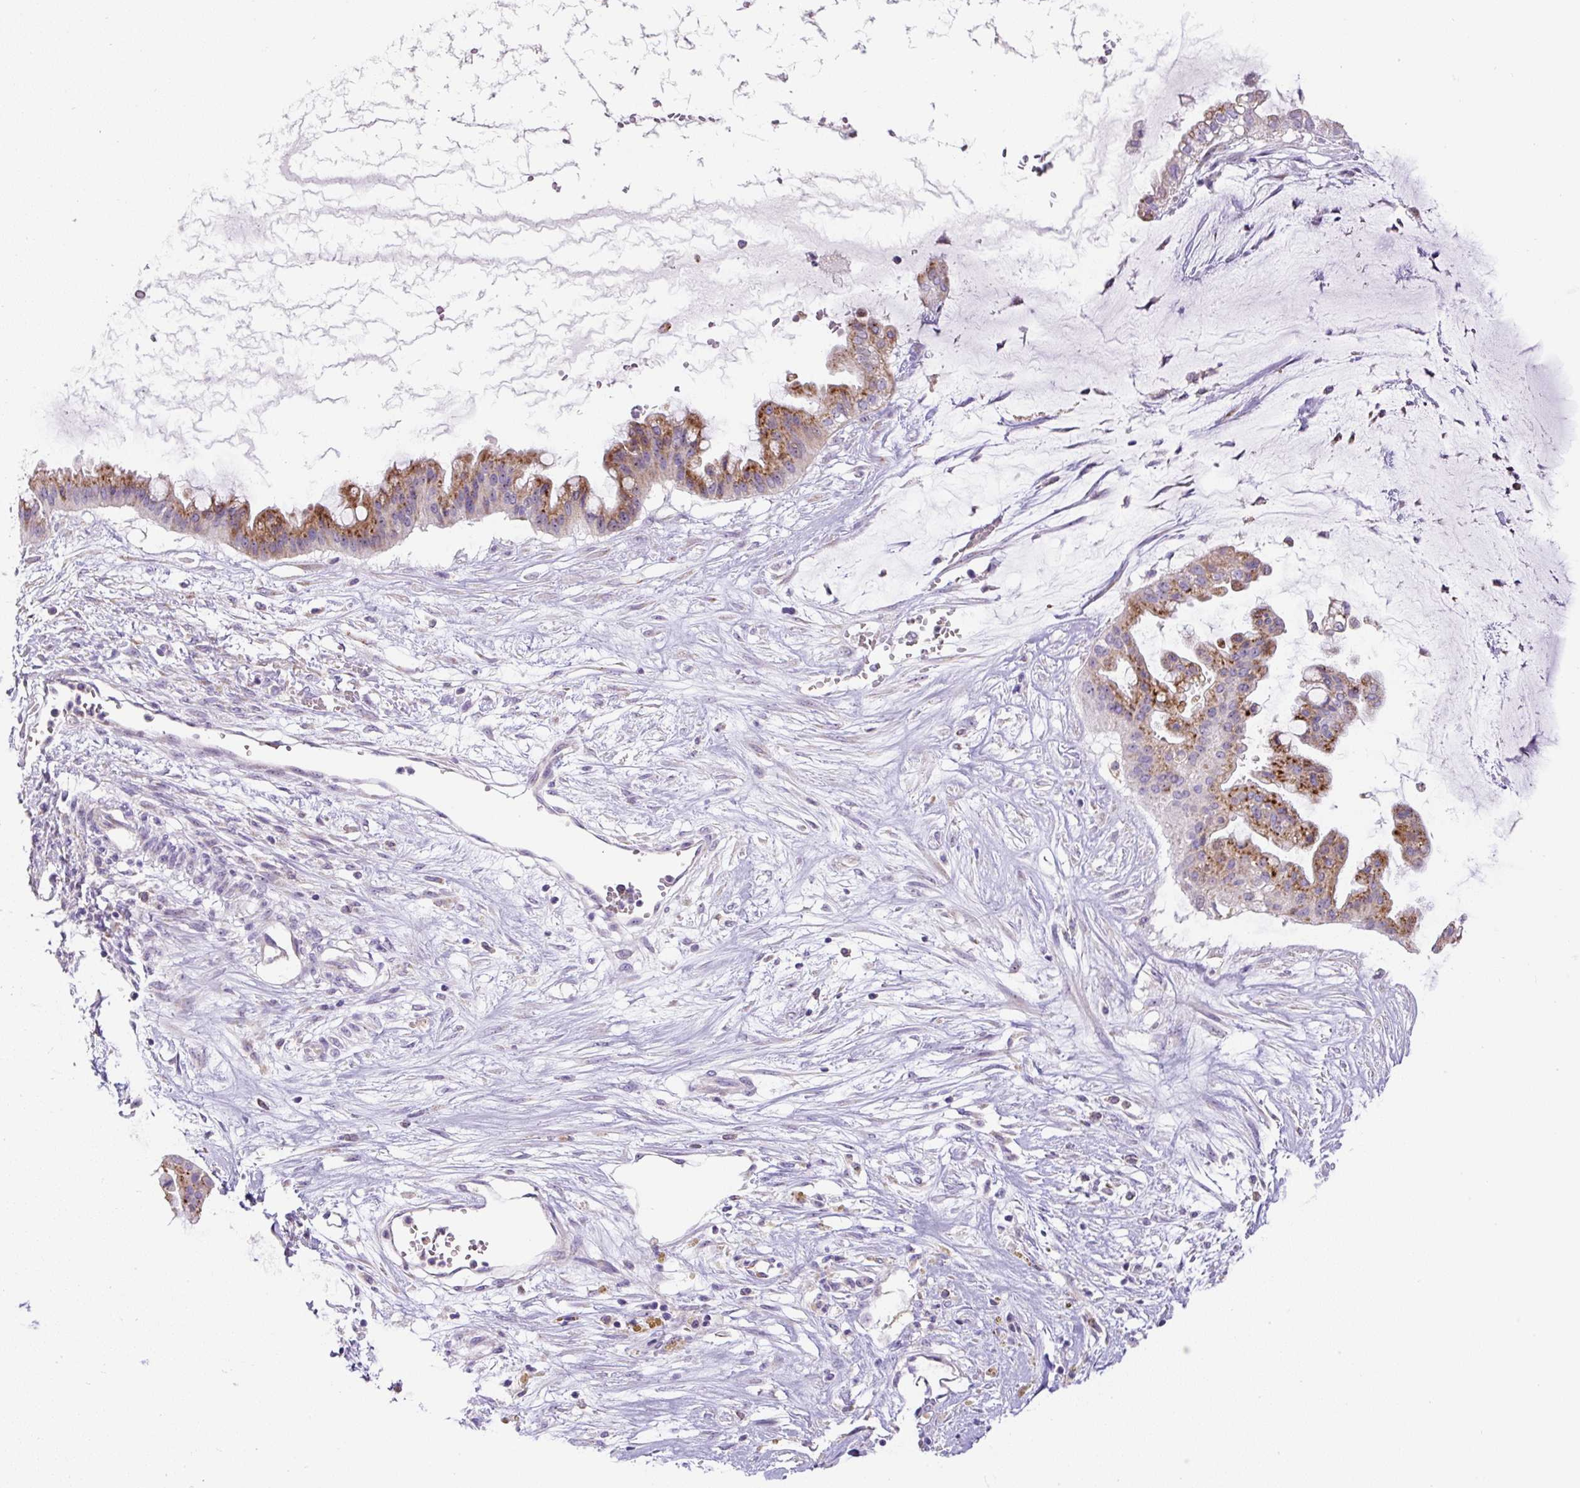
{"staining": {"intensity": "moderate", "quantity": ">75%", "location": "cytoplasmic/membranous"}, "tissue": "ovarian cancer", "cell_type": "Tumor cells", "image_type": "cancer", "snomed": [{"axis": "morphology", "description": "Cystadenocarcinoma, mucinous, NOS"}, {"axis": "topography", "description": "Ovary"}], "caption": "Protein expression analysis of human ovarian mucinous cystadenocarcinoma reveals moderate cytoplasmic/membranous positivity in approximately >75% of tumor cells.", "gene": "ZNF596", "patient": {"sex": "female", "age": 73}}